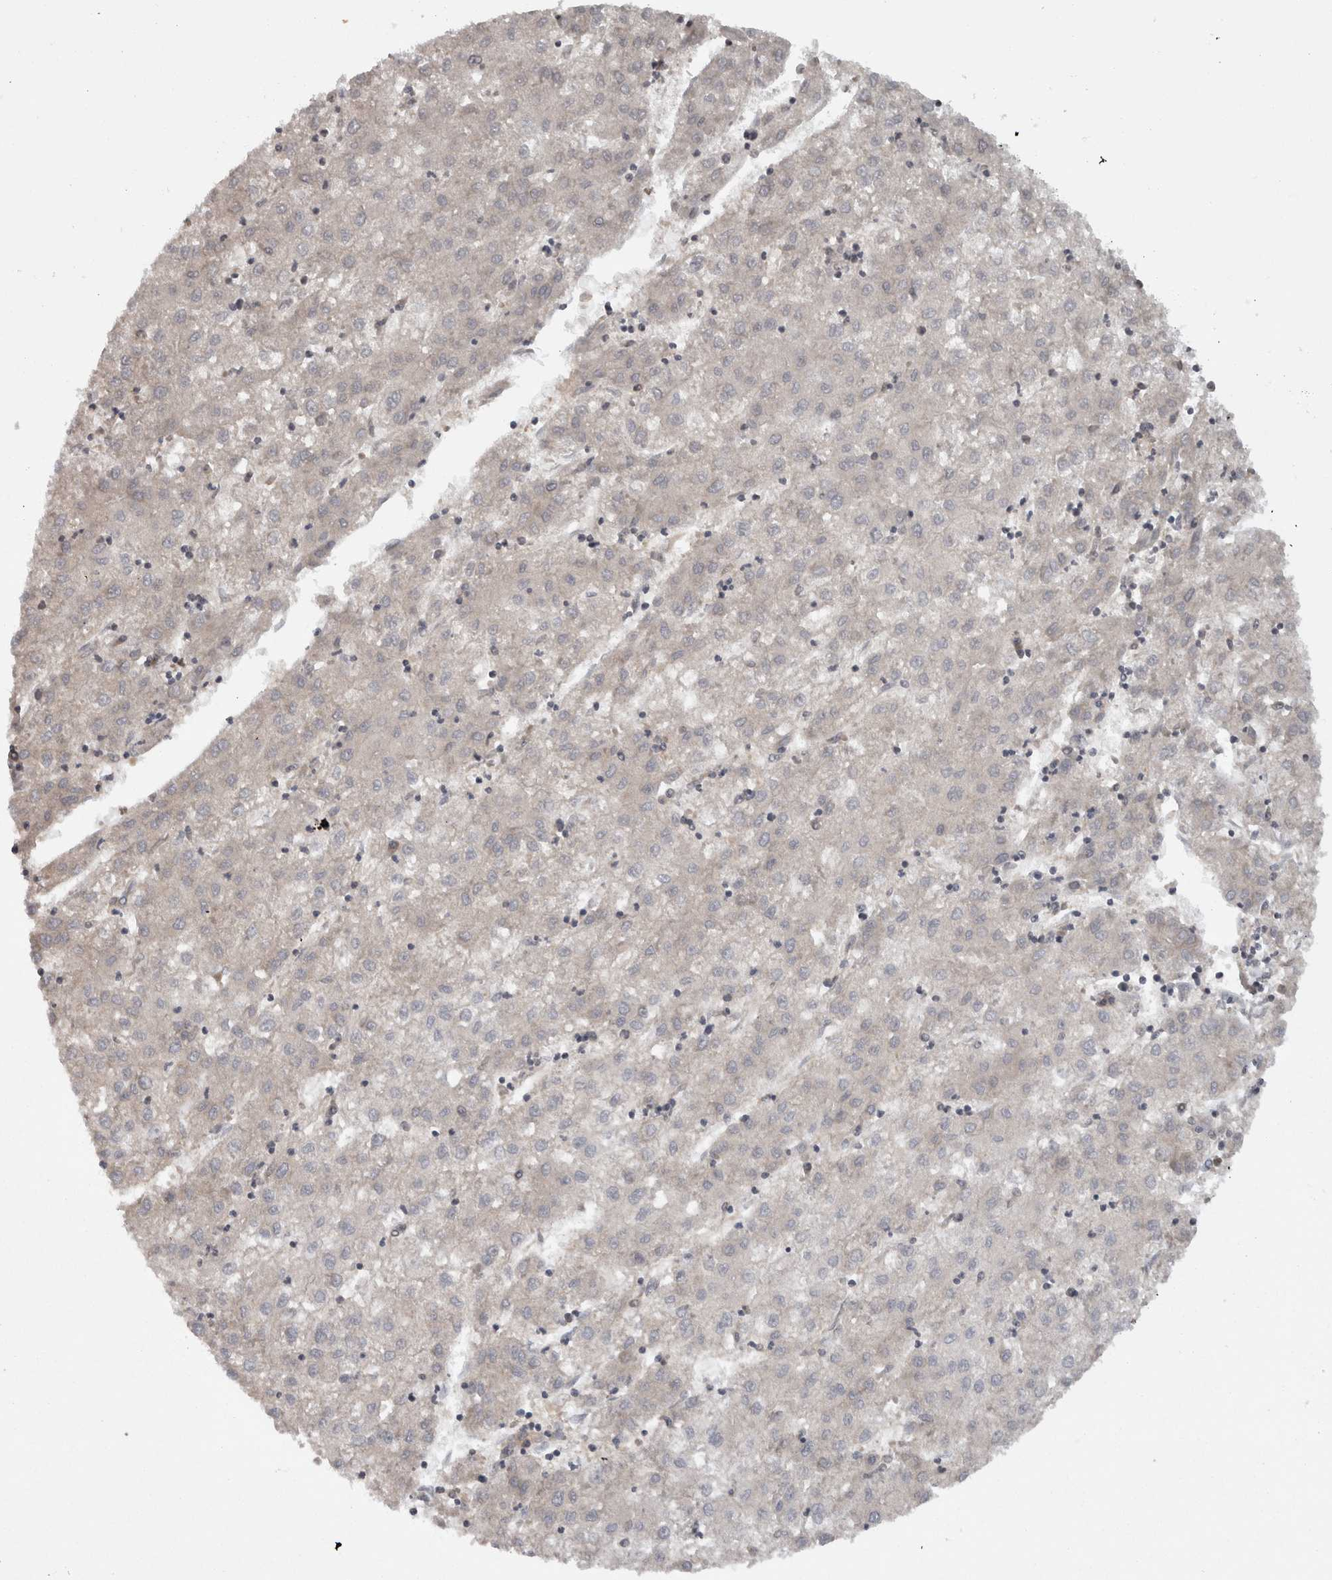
{"staining": {"intensity": "negative", "quantity": "none", "location": "none"}, "tissue": "liver cancer", "cell_type": "Tumor cells", "image_type": "cancer", "snomed": [{"axis": "morphology", "description": "Carcinoma, Hepatocellular, NOS"}, {"axis": "topography", "description": "Liver"}], "caption": "This is a histopathology image of IHC staining of liver cancer, which shows no positivity in tumor cells.", "gene": "SMCR8", "patient": {"sex": "male", "age": 72}}